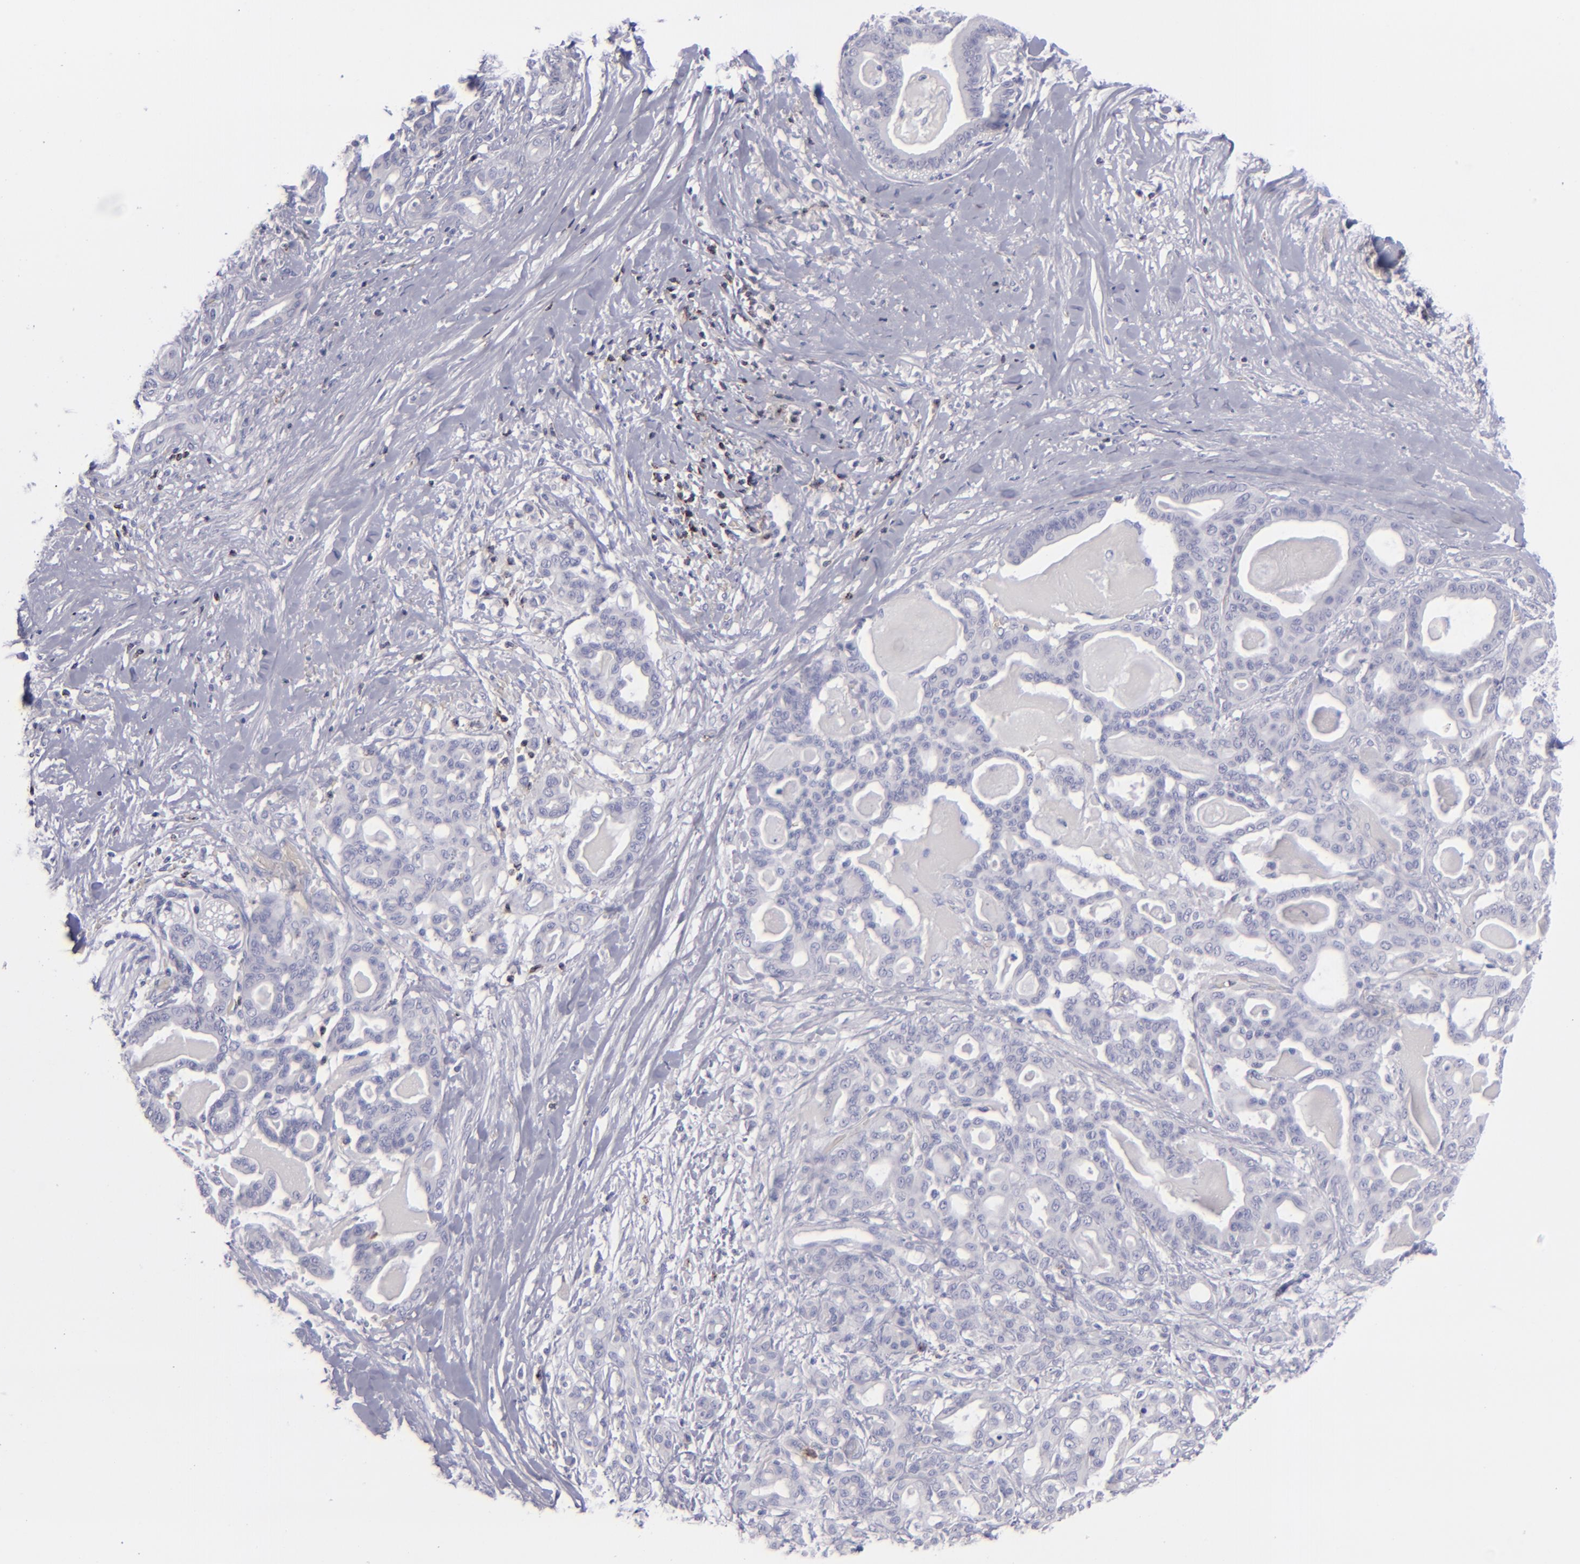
{"staining": {"intensity": "negative", "quantity": "none", "location": "none"}, "tissue": "pancreatic cancer", "cell_type": "Tumor cells", "image_type": "cancer", "snomed": [{"axis": "morphology", "description": "Adenocarcinoma, NOS"}, {"axis": "topography", "description": "Pancreas"}], "caption": "Image shows no significant protein expression in tumor cells of pancreatic cancer. (Stains: DAB IHC with hematoxylin counter stain, Microscopy: brightfield microscopy at high magnification).", "gene": "CD2", "patient": {"sex": "male", "age": 63}}